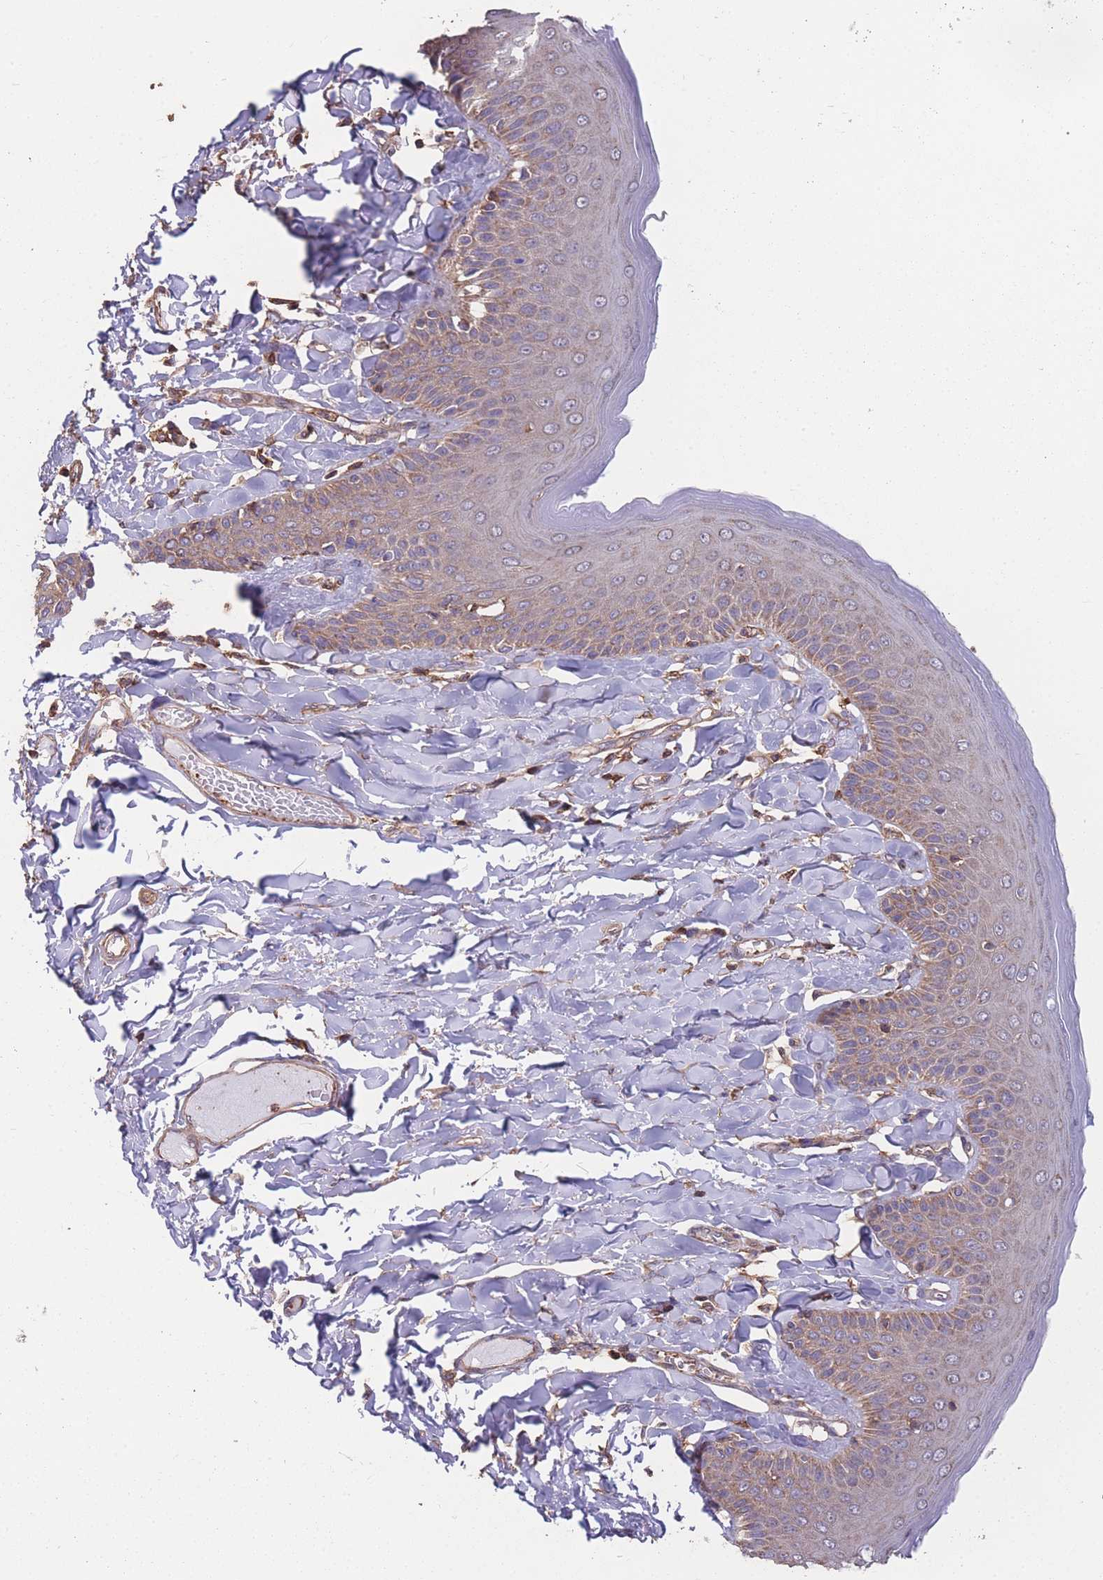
{"staining": {"intensity": "weak", "quantity": "25%-75%", "location": "cytoplasmic/membranous"}, "tissue": "skin", "cell_type": "Epidermal cells", "image_type": "normal", "snomed": [{"axis": "morphology", "description": "Normal tissue, NOS"}, {"axis": "topography", "description": "Anal"}], "caption": "Protein expression analysis of benign human skin reveals weak cytoplasmic/membranous expression in approximately 25%-75% of epidermal cells. (DAB (3,3'-diaminobenzidine) IHC, brown staining for protein, blue staining for nuclei).", "gene": "NUDT21", "patient": {"sex": "male", "age": 69}}